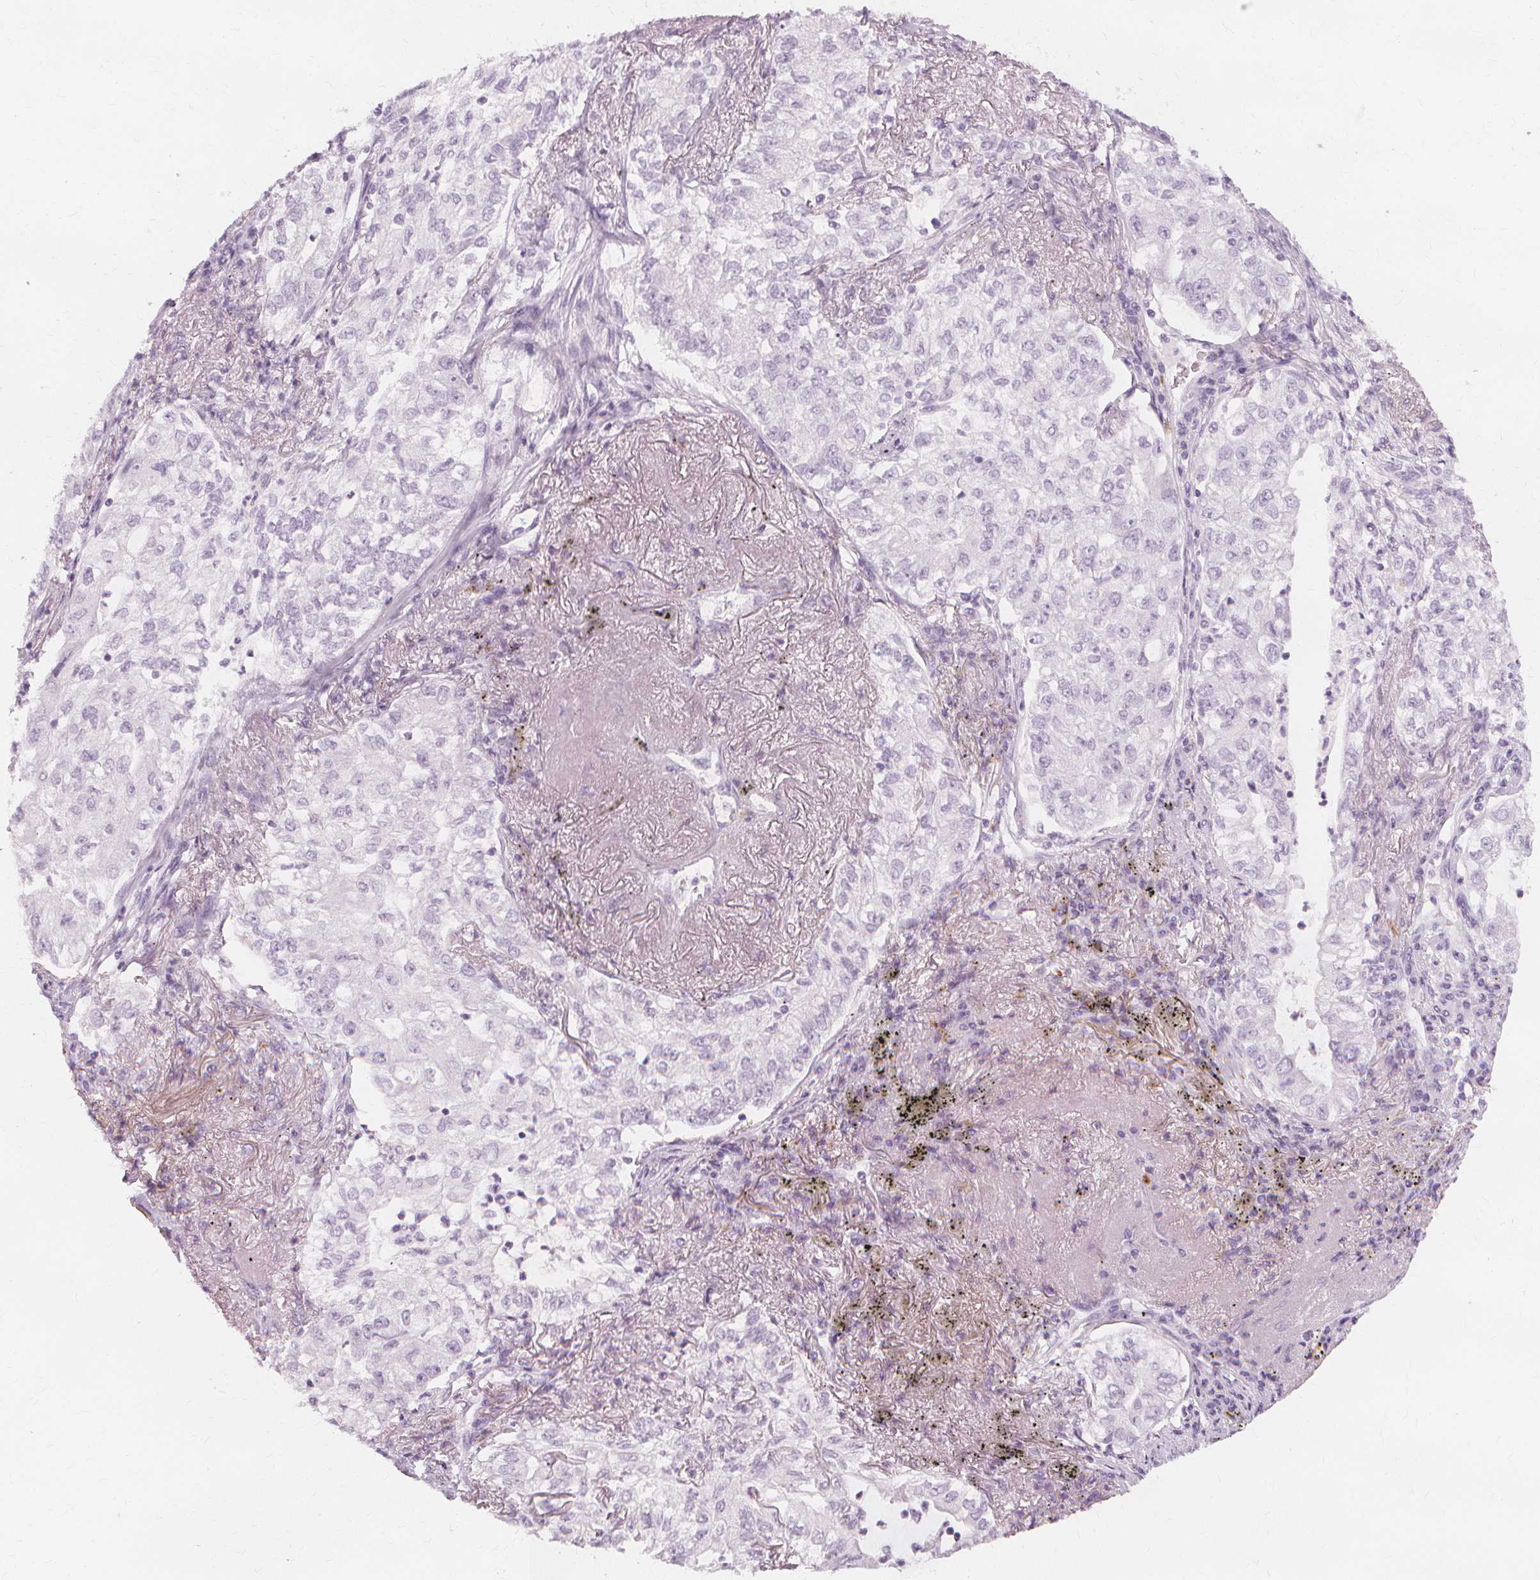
{"staining": {"intensity": "negative", "quantity": "none", "location": "none"}, "tissue": "lung cancer", "cell_type": "Tumor cells", "image_type": "cancer", "snomed": [{"axis": "morphology", "description": "Adenocarcinoma, NOS"}, {"axis": "topography", "description": "Lung"}], "caption": "Protein analysis of lung cancer shows no significant positivity in tumor cells.", "gene": "TFF1", "patient": {"sex": "female", "age": 73}}